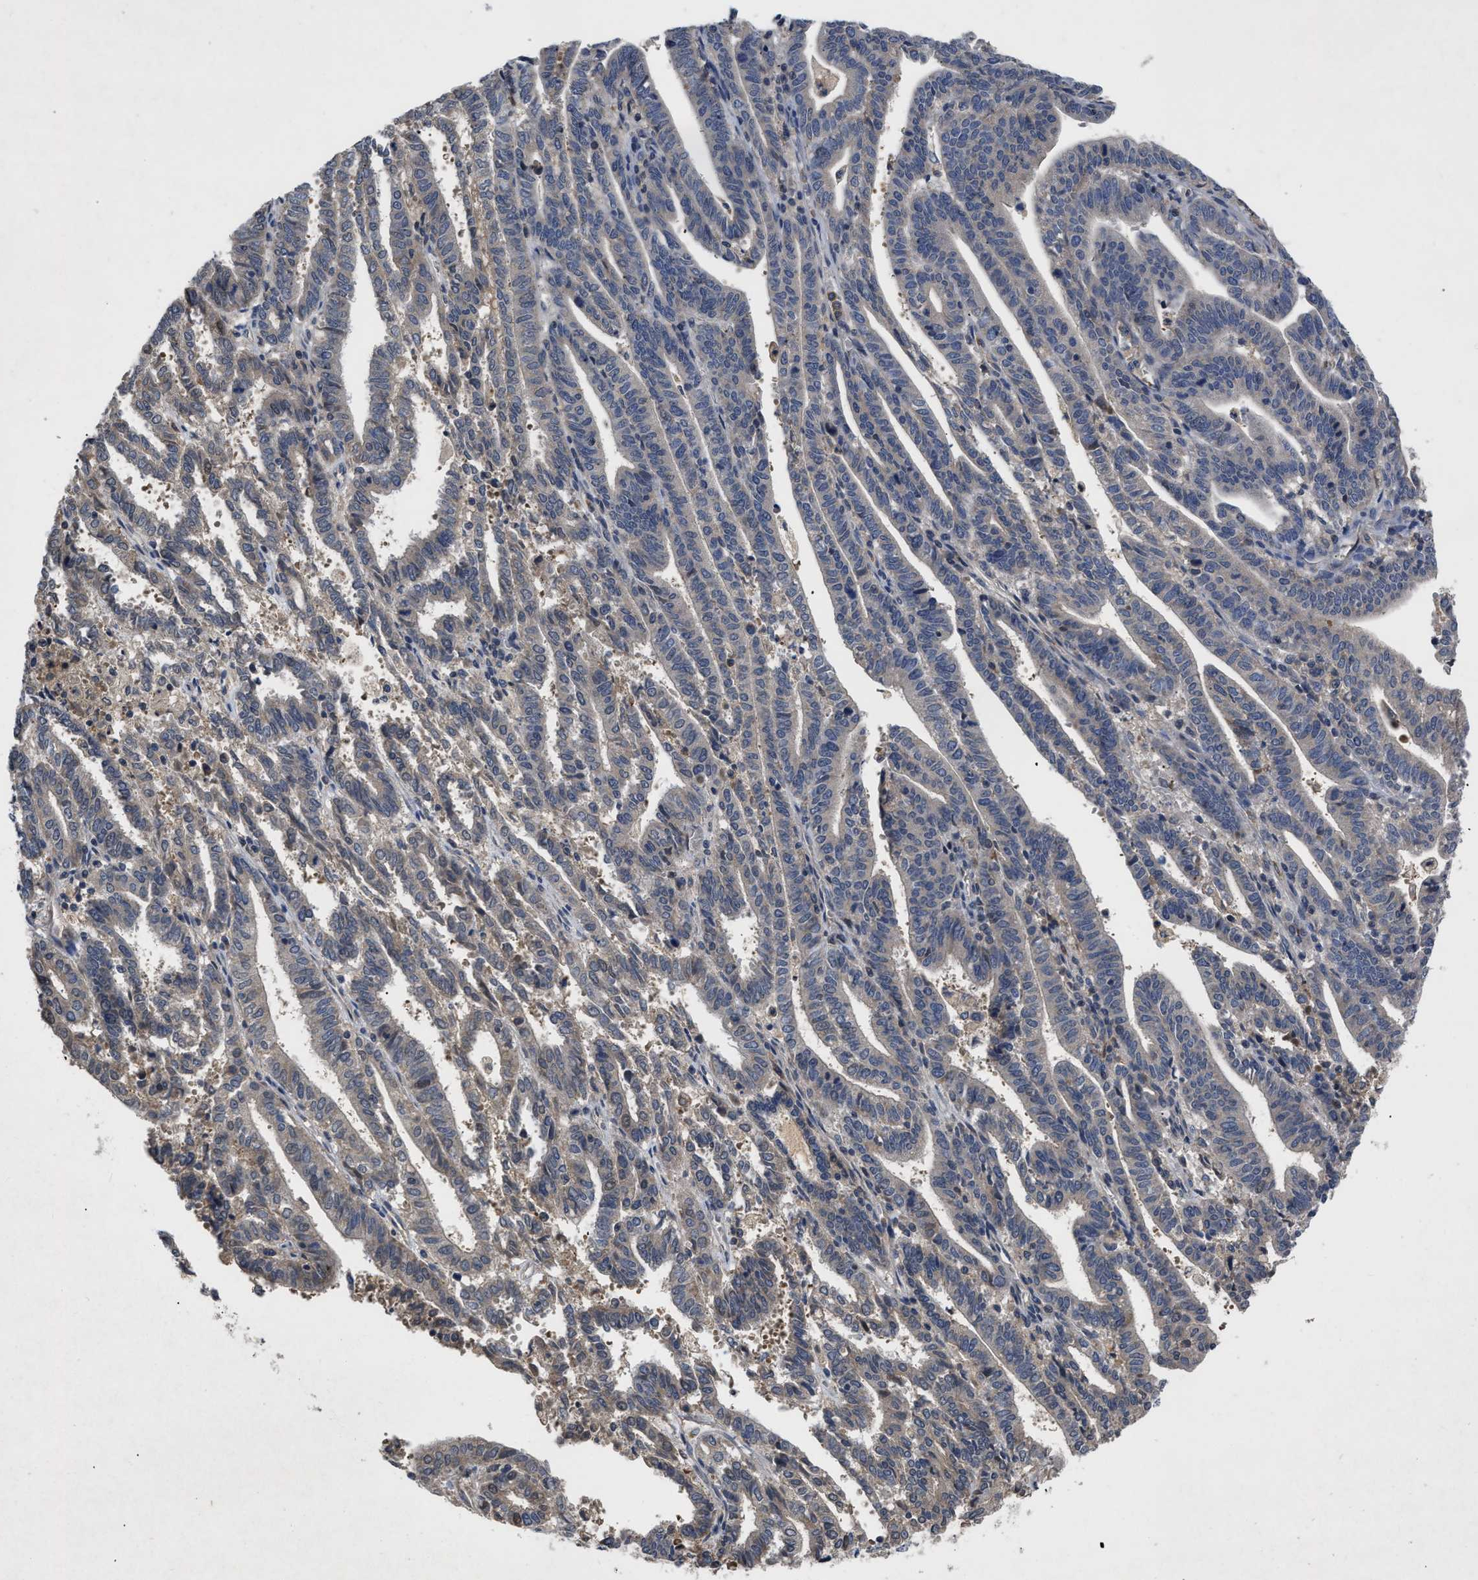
{"staining": {"intensity": "weak", "quantity": "<25%", "location": "cytoplasmic/membranous"}, "tissue": "endometrial cancer", "cell_type": "Tumor cells", "image_type": "cancer", "snomed": [{"axis": "morphology", "description": "Adenocarcinoma, NOS"}, {"axis": "topography", "description": "Uterus"}], "caption": "Micrograph shows no significant protein positivity in tumor cells of endometrial cancer.", "gene": "VPS4A", "patient": {"sex": "female", "age": 83}}